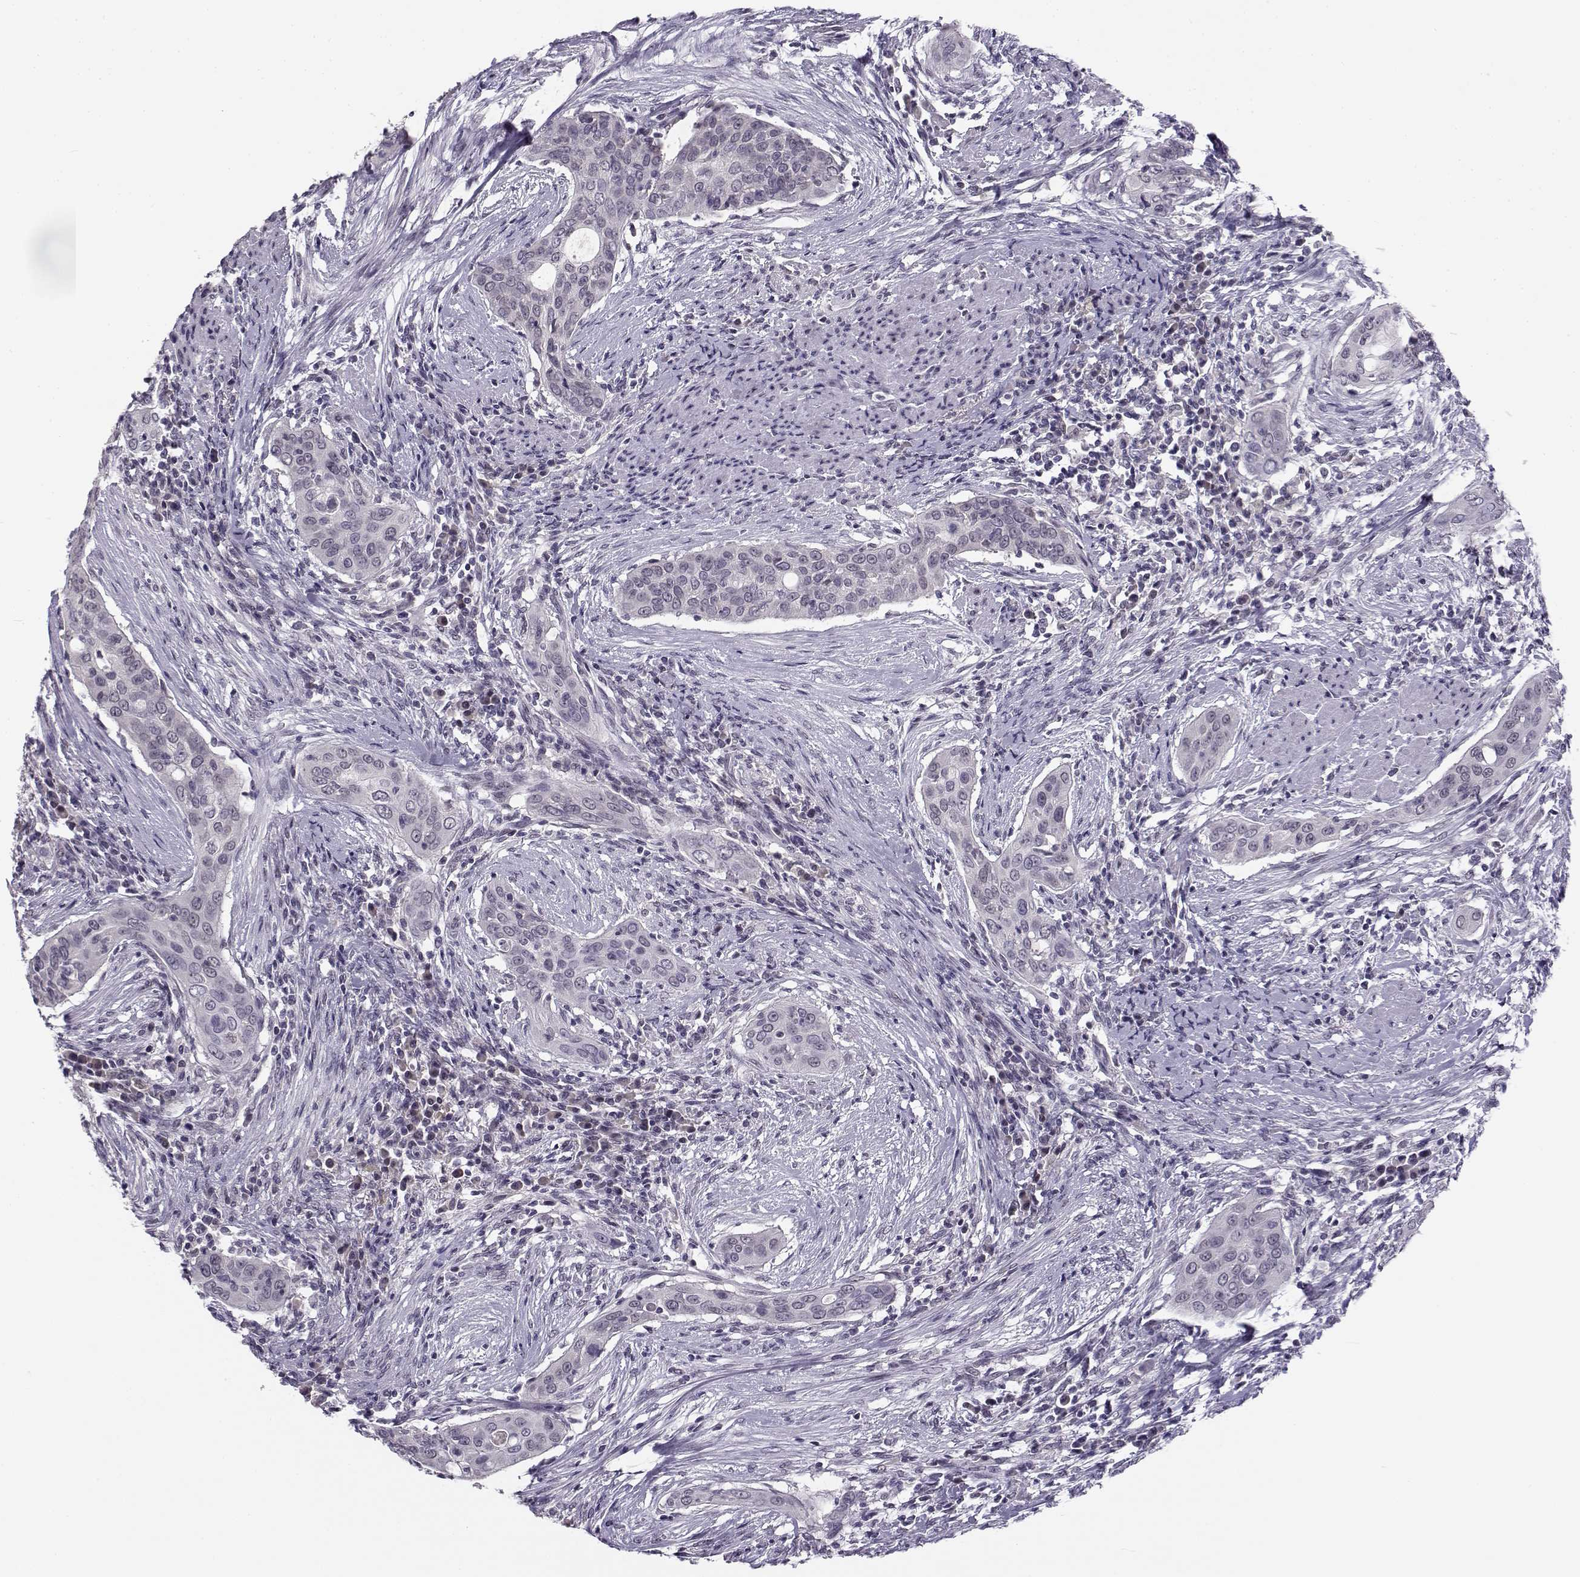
{"staining": {"intensity": "negative", "quantity": "none", "location": "none"}, "tissue": "urothelial cancer", "cell_type": "Tumor cells", "image_type": "cancer", "snomed": [{"axis": "morphology", "description": "Urothelial carcinoma, High grade"}, {"axis": "topography", "description": "Urinary bladder"}], "caption": "Urothelial carcinoma (high-grade) stained for a protein using IHC displays no expression tumor cells.", "gene": "C16orf86", "patient": {"sex": "male", "age": 82}}